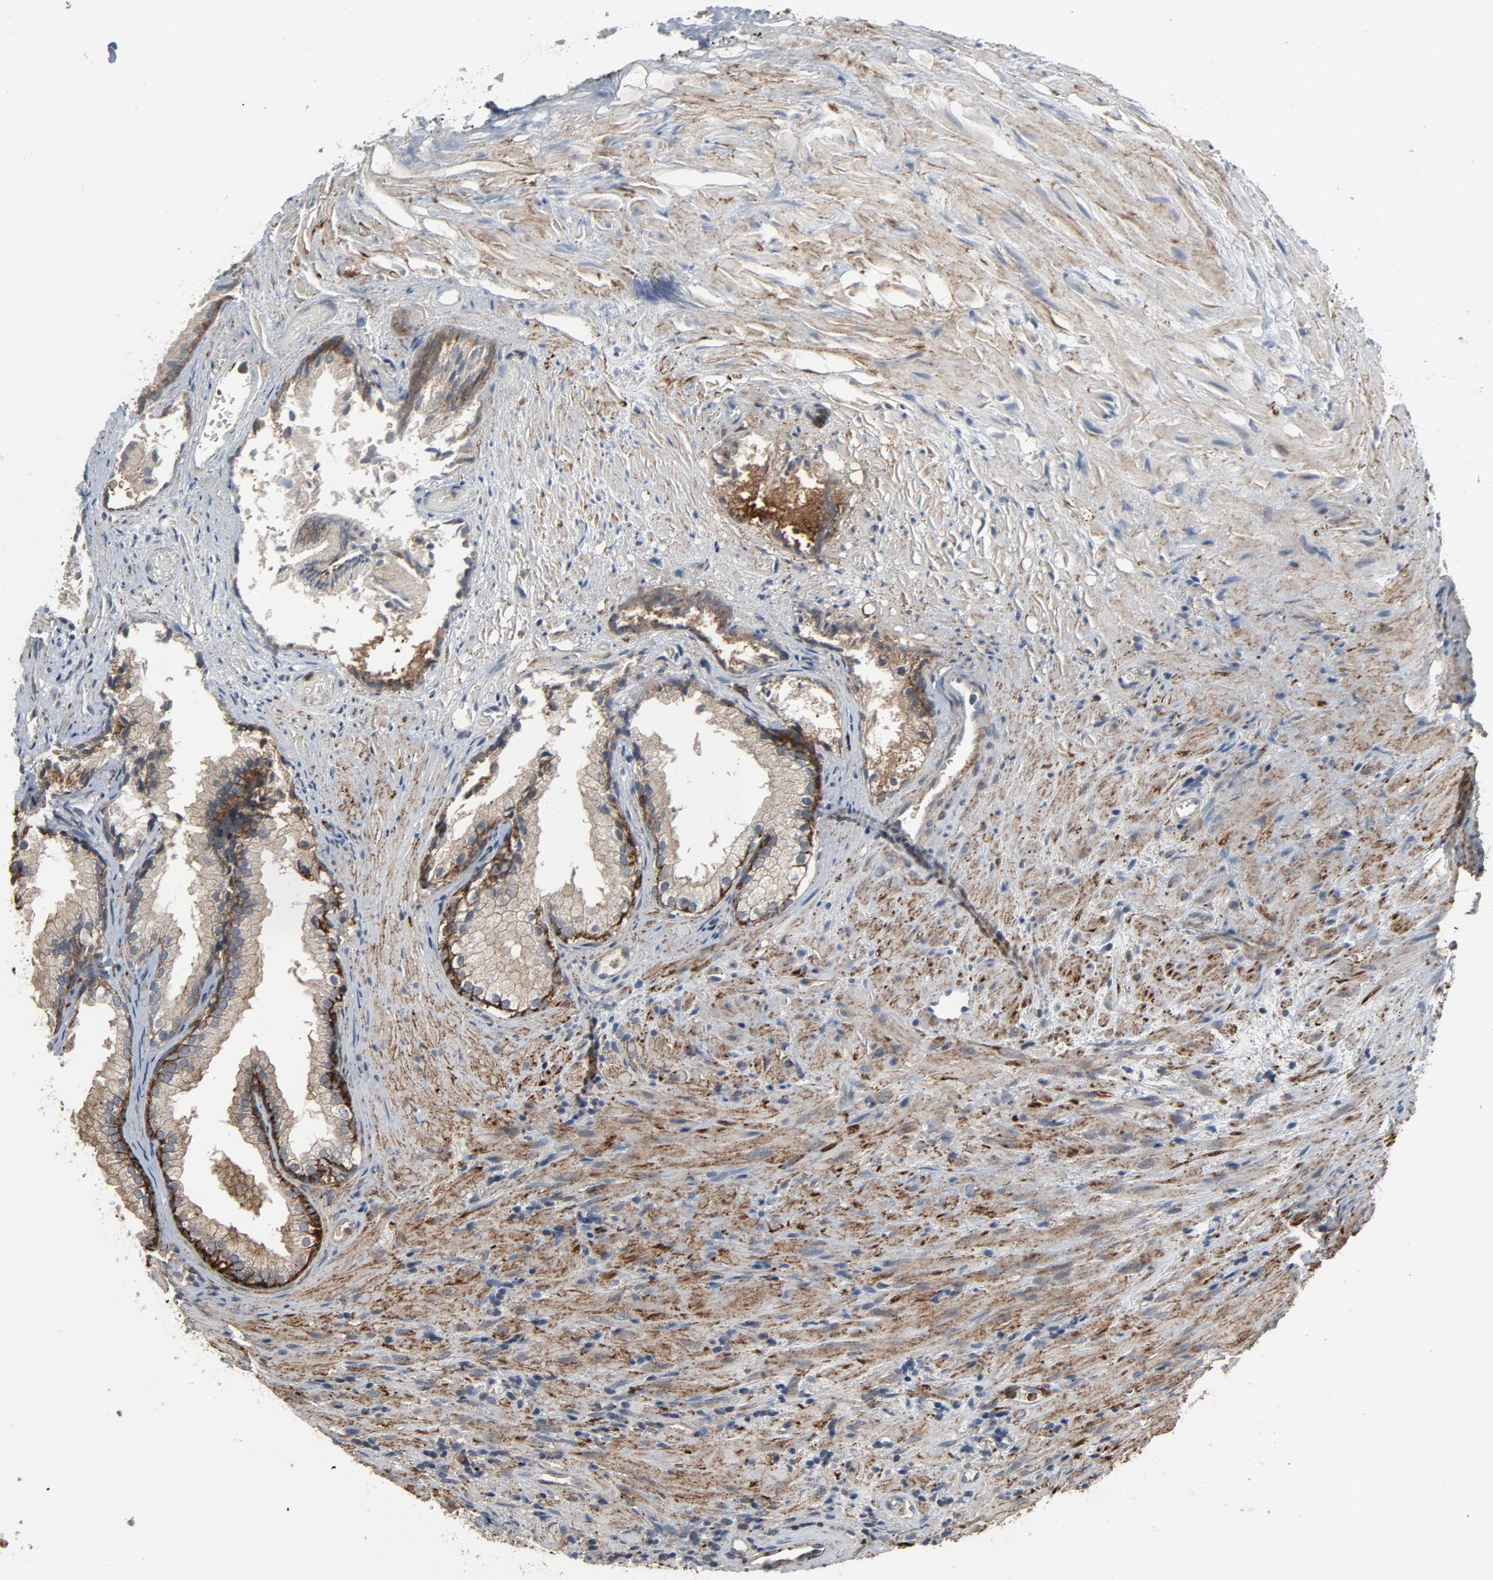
{"staining": {"intensity": "moderate", "quantity": "25%-75%", "location": "cytoplasmic/membranous"}, "tissue": "prostate", "cell_type": "Glandular cells", "image_type": "normal", "snomed": [{"axis": "morphology", "description": "Normal tissue, NOS"}, {"axis": "topography", "description": "Prostate"}], "caption": "Immunohistochemical staining of normal human prostate exhibits moderate cytoplasmic/membranous protein positivity in approximately 25%-75% of glandular cells.", "gene": "PDZD4", "patient": {"sex": "male", "age": 76}}